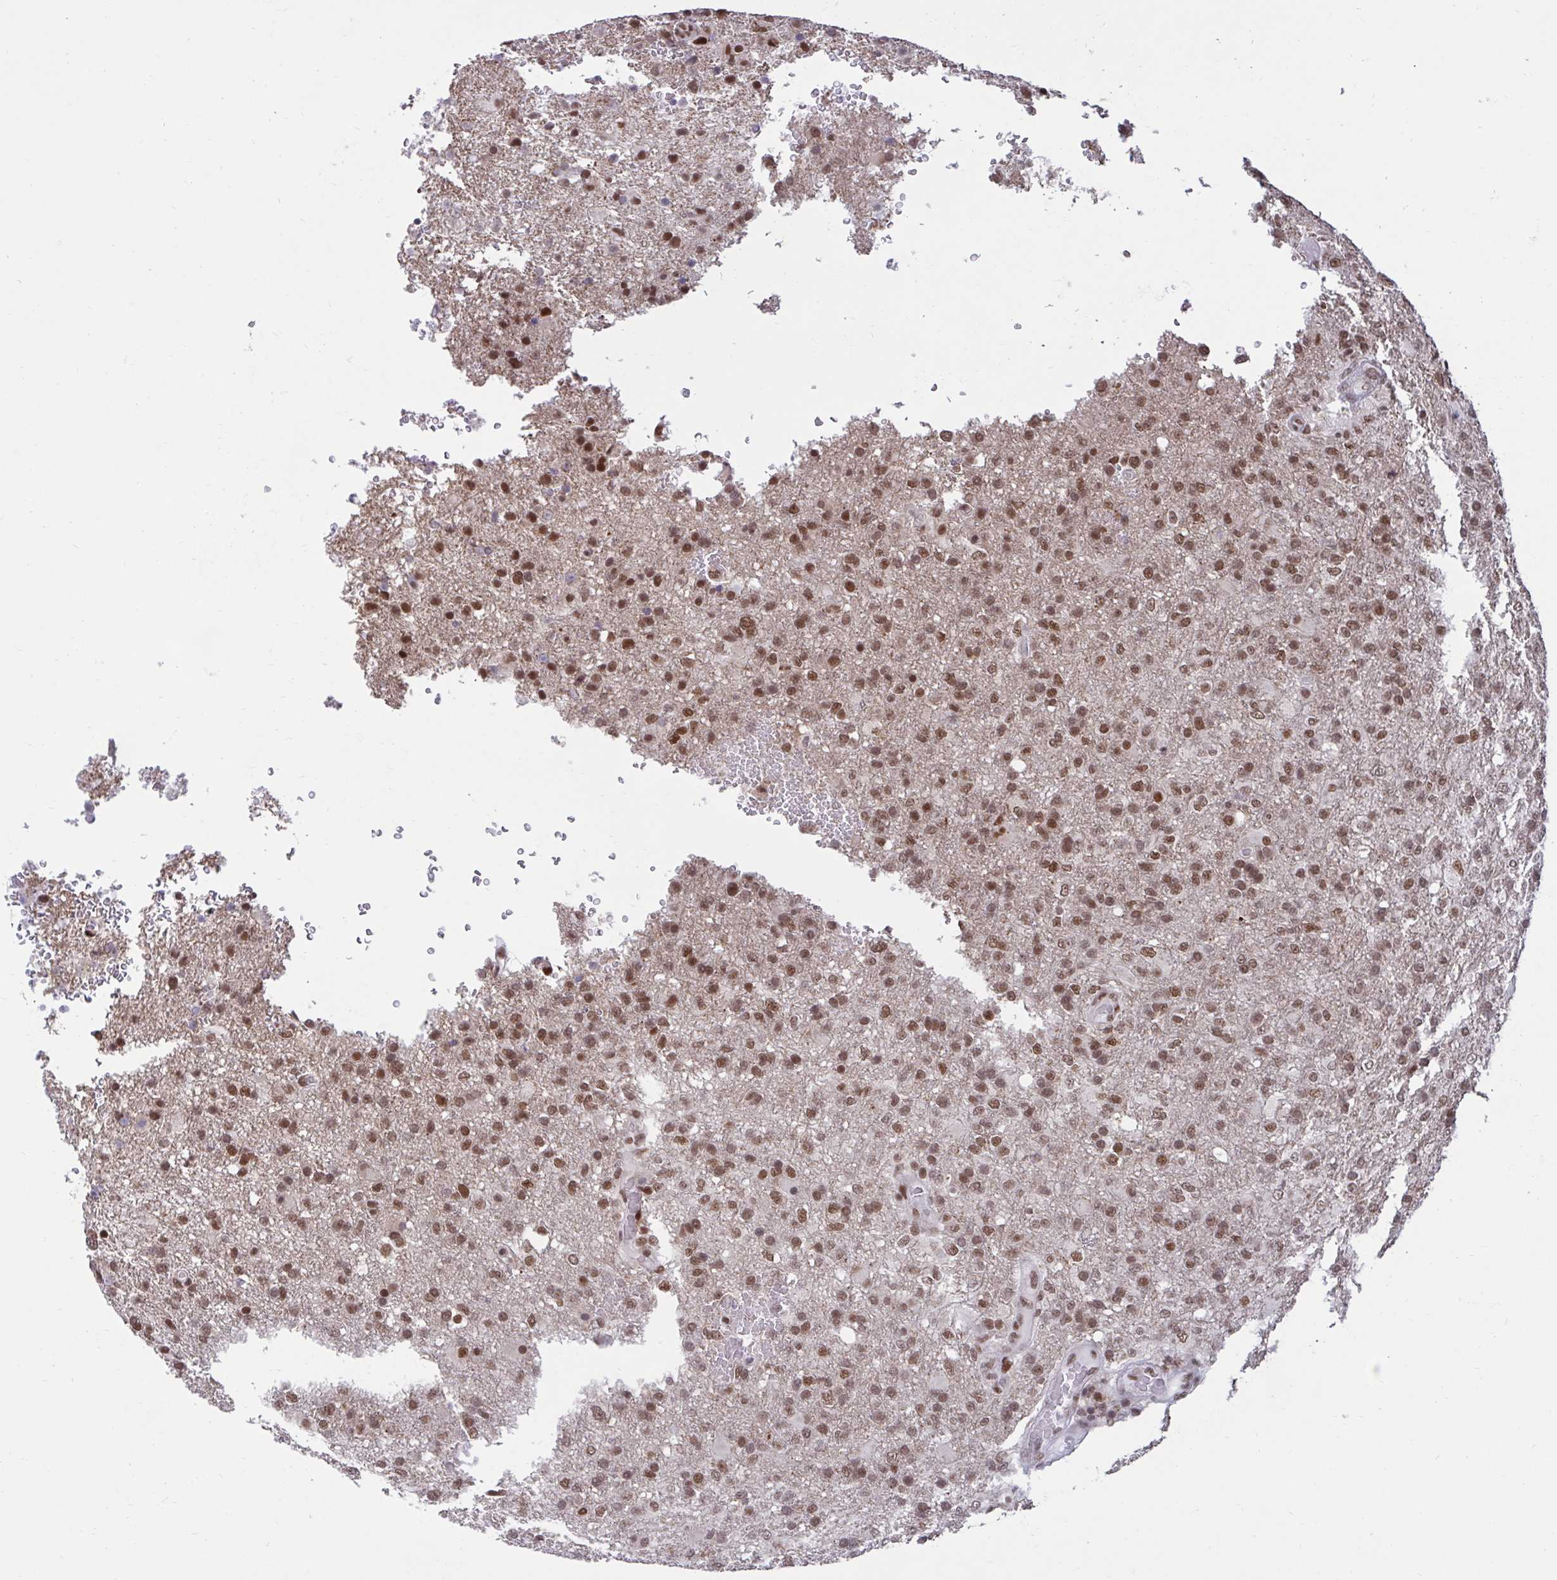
{"staining": {"intensity": "moderate", "quantity": ">75%", "location": "nuclear"}, "tissue": "glioma", "cell_type": "Tumor cells", "image_type": "cancer", "snomed": [{"axis": "morphology", "description": "Glioma, malignant, High grade"}, {"axis": "topography", "description": "Brain"}], "caption": "Protein expression by immunohistochemistry (IHC) demonstrates moderate nuclear staining in about >75% of tumor cells in malignant glioma (high-grade).", "gene": "PHF10", "patient": {"sex": "female", "age": 74}}